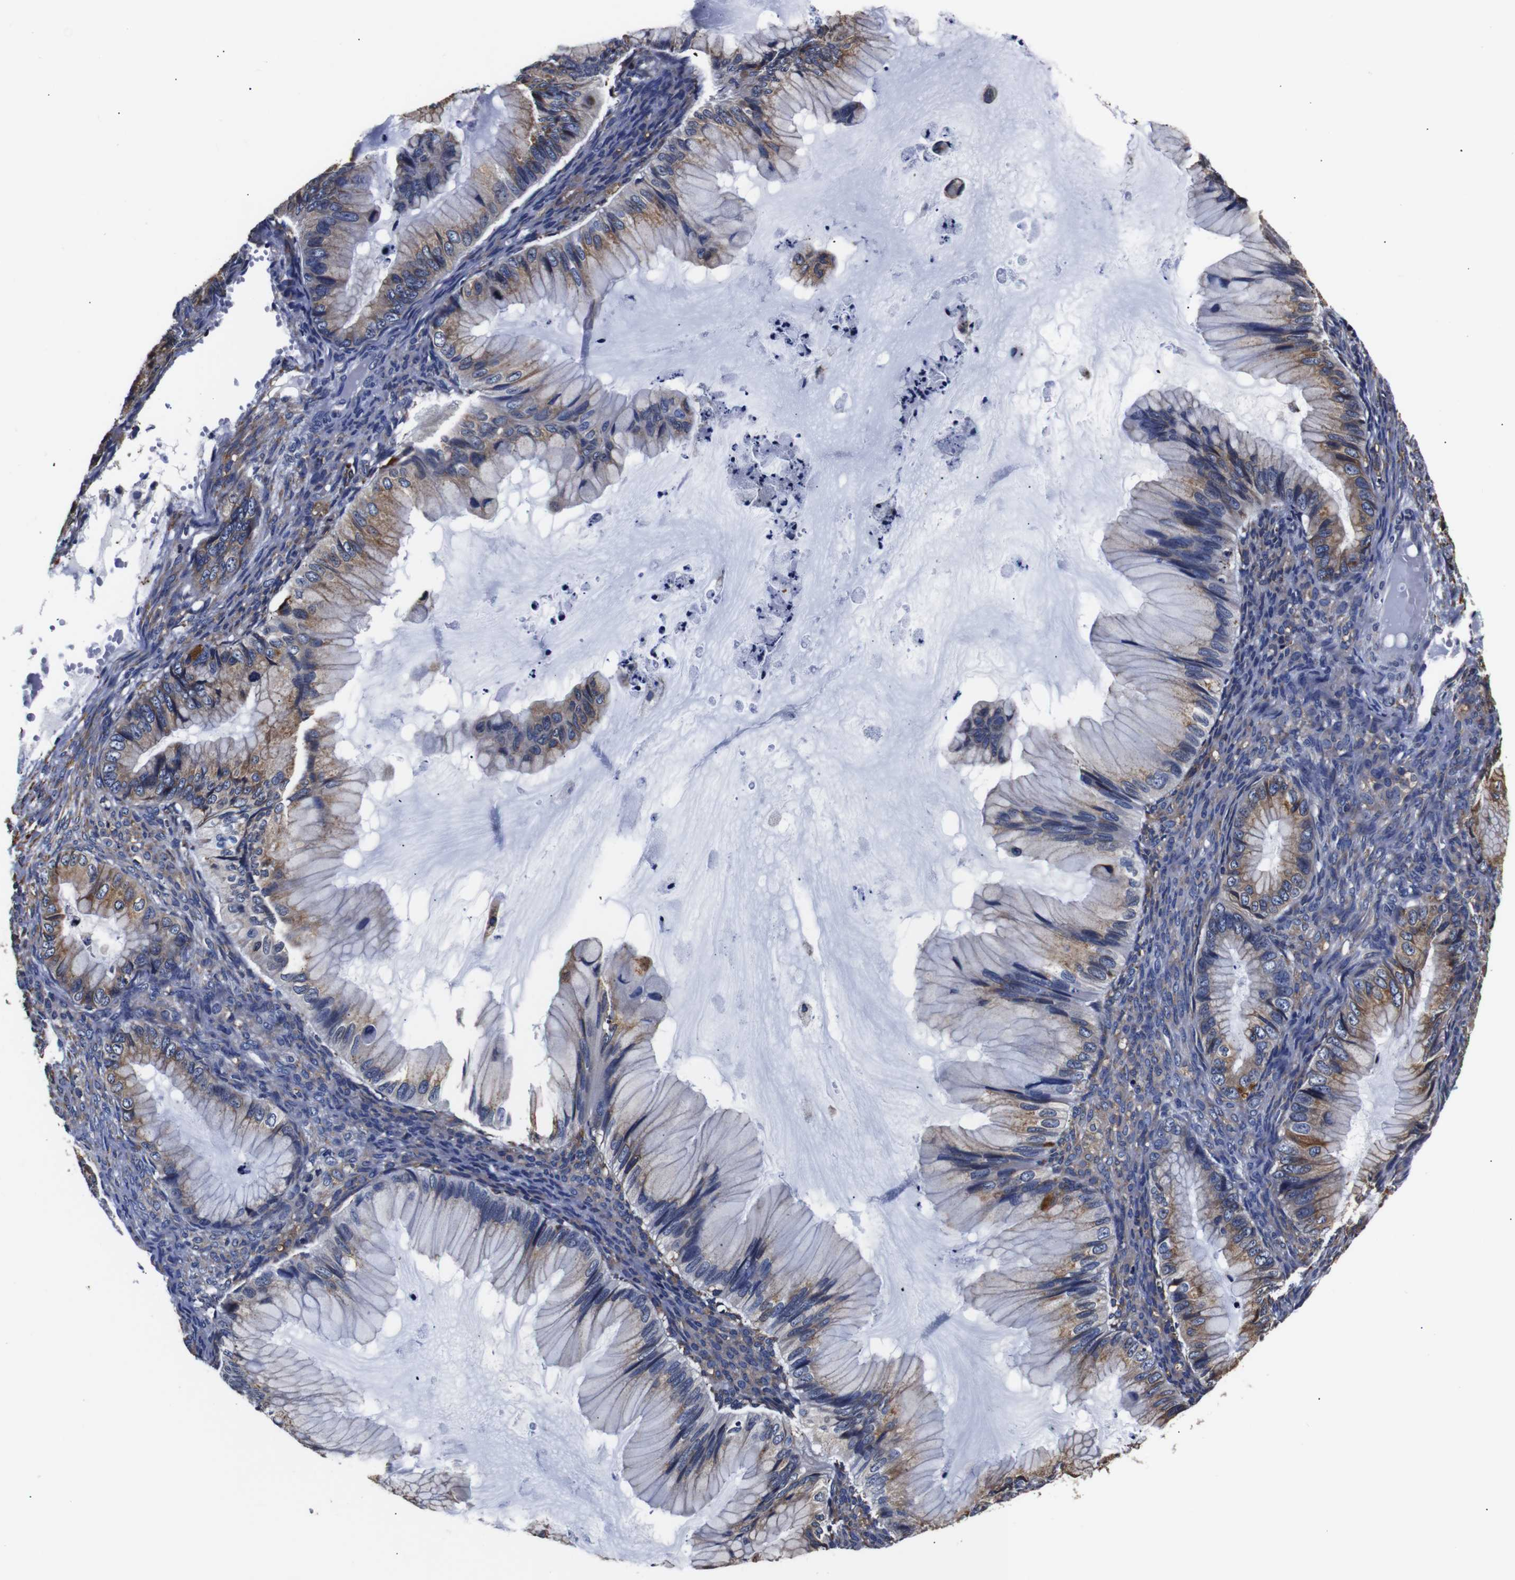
{"staining": {"intensity": "moderate", "quantity": "25%-75%", "location": "cytoplasmic/membranous"}, "tissue": "ovarian cancer", "cell_type": "Tumor cells", "image_type": "cancer", "snomed": [{"axis": "morphology", "description": "Cystadenocarcinoma, mucinous, NOS"}, {"axis": "topography", "description": "Ovary"}], "caption": "Brown immunohistochemical staining in human ovarian mucinous cystadenocarcinoma demonstrates moderate cytoplasmic/membranous positivity in approximately 25%-75% of tumor cells. (DAB IHC, brown staining for protein, blue staining for nuclei).", "gene": "PPIB", "patient": {"sex": "female", "age": 36}}